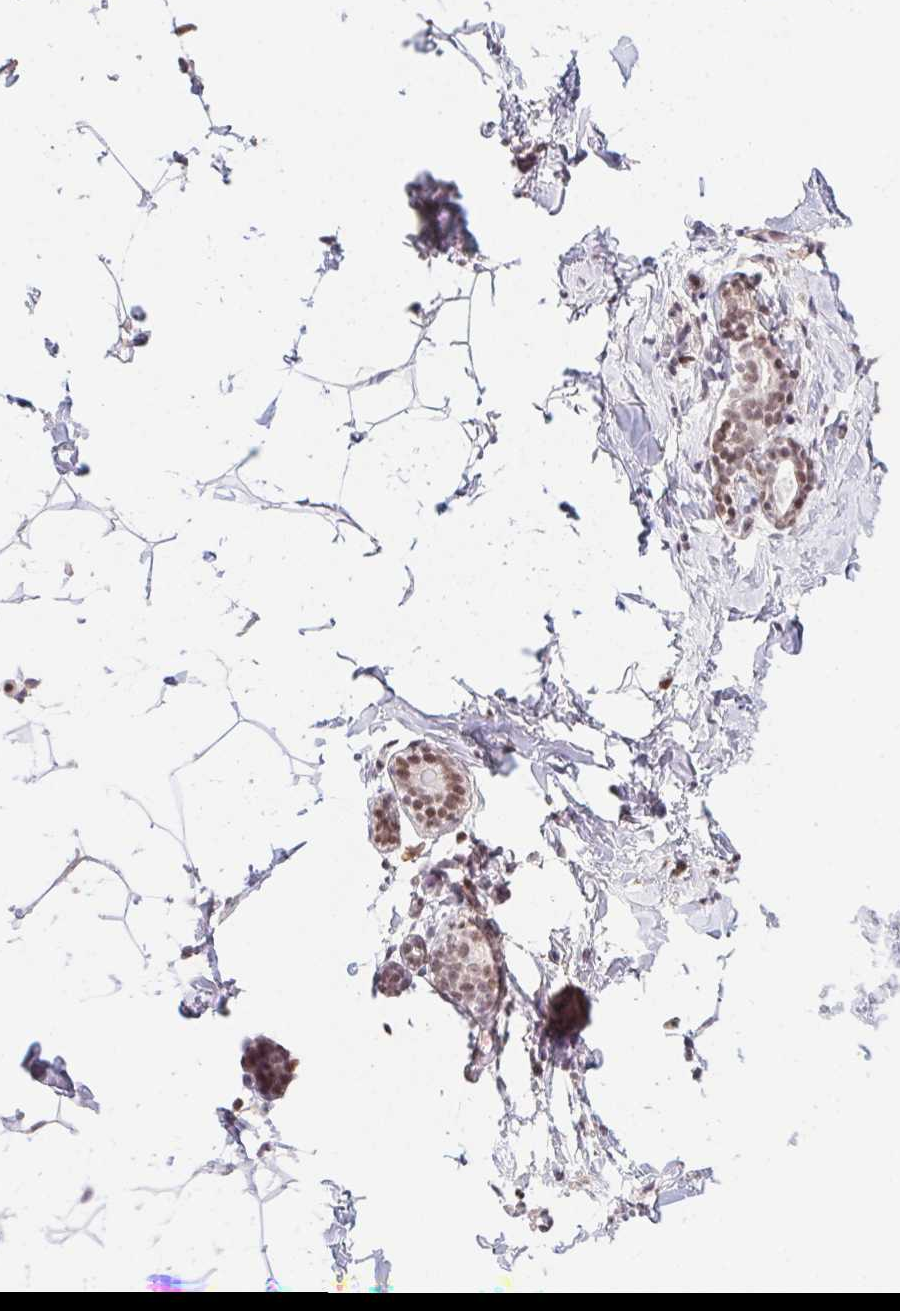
{"staining": {"intensity": "negative", "quantity": "none", "location": "none"}, "tissue": "breast", "cell_type": "Adipocytes", "image_type": "normal", "snomed": [{"axis": "morphology", "description": "Normal tissue, NOS"}, {"axis": "topography", "description": "Breast"}], "caption": "This is an immunohistochemistry histopathology image of unremarkable breast. There is no positivity in adipocytes.", "gene": "POLD3", "patient": {"sex": "female", "age": 32}}